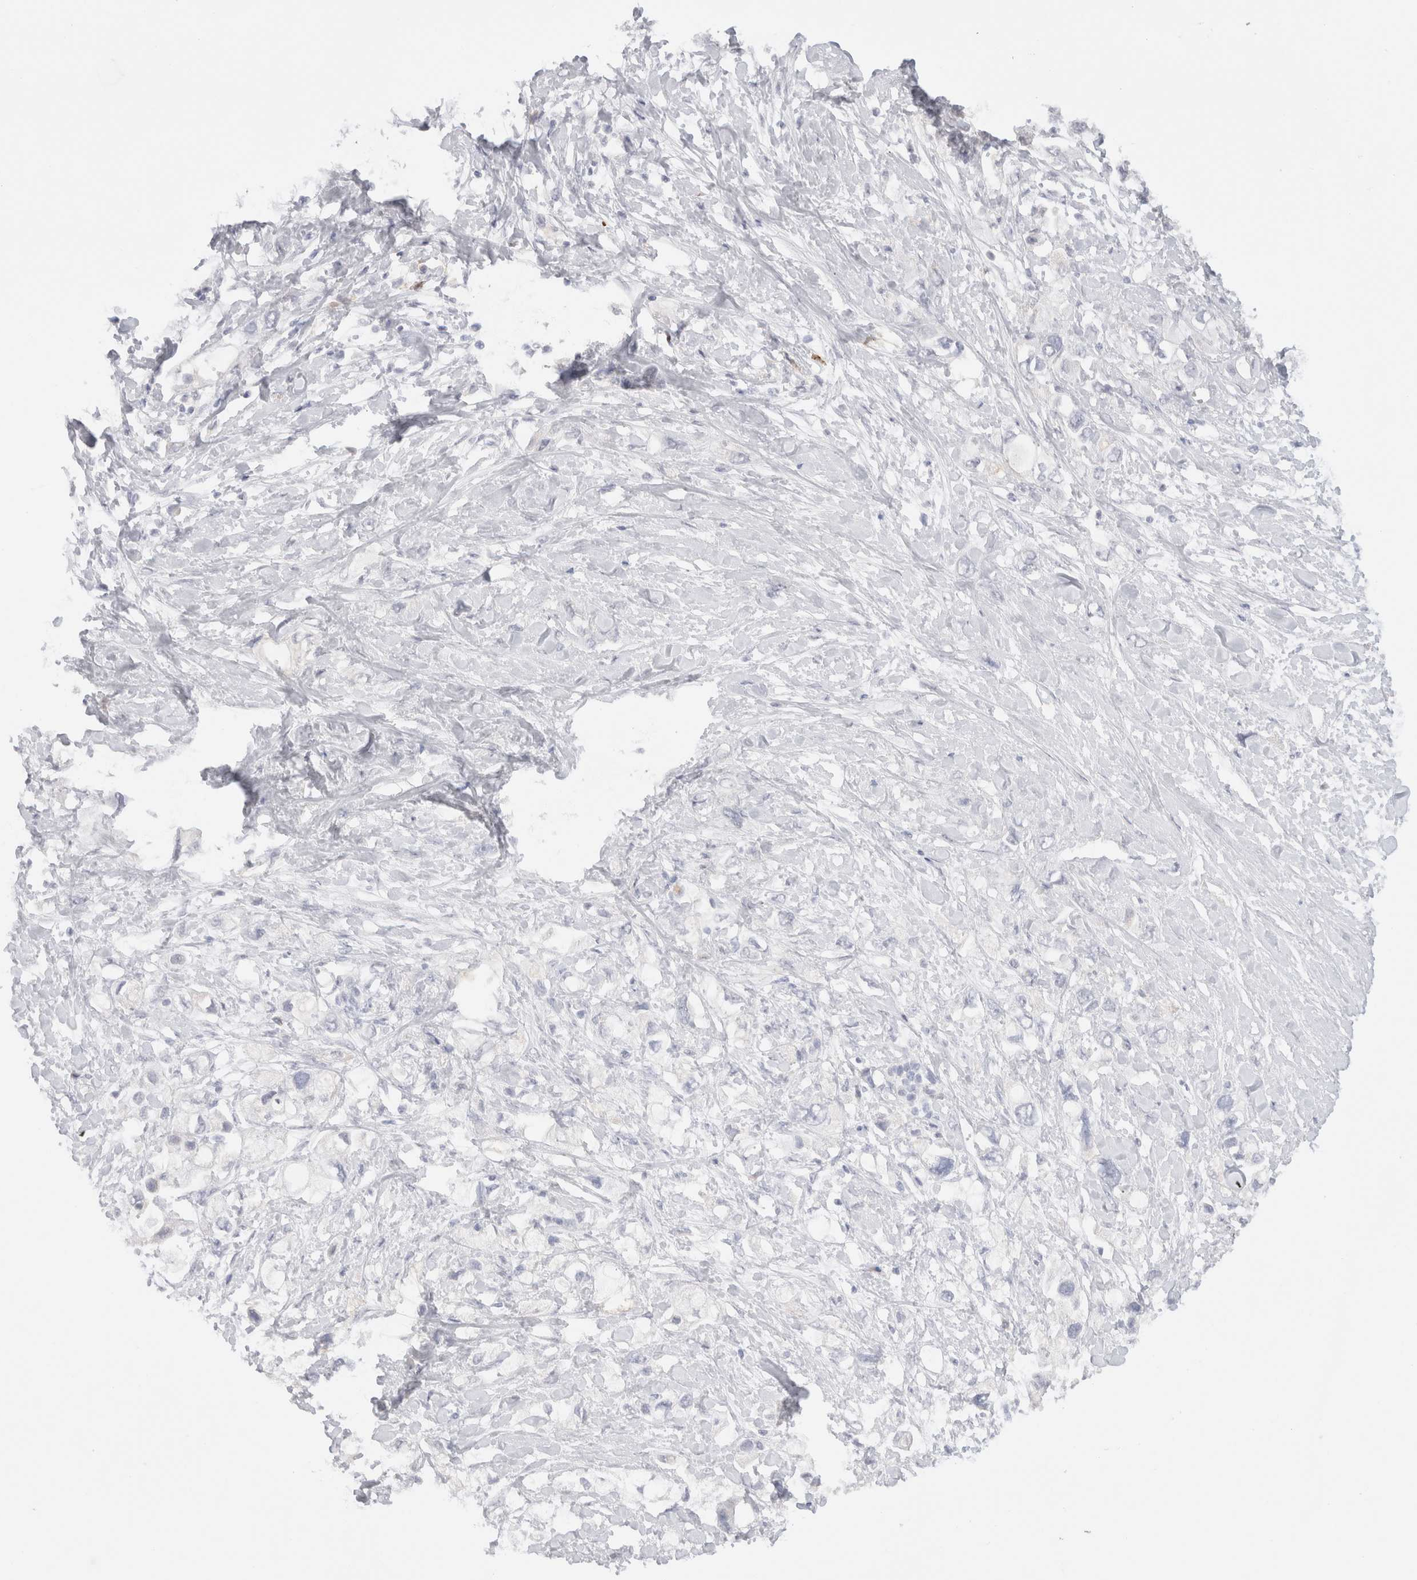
{"staining": {"intensity": "negative", "quantity": "none", "location": "none"}, "tissue": "pancreatic cancer", "cell_type": "Tumor cells", "image_type": "cancer", "snomed": [{"axis": "morphology", "description": "Adenocarcinoma, NOS"}, {"axis": "topography", "description": "Pancreas"}], "caption": "The IHC photomicrograph has no significant staining in tumor cells of pancreatic cancer tissue. The staining is performed using DAB (3,3'-diaminobenzidine) brown chromogen with nuclei counter-stained in using hematoxylin.", "gene": "LAMP3", "patient": {"sex": "female", "age": 56}}